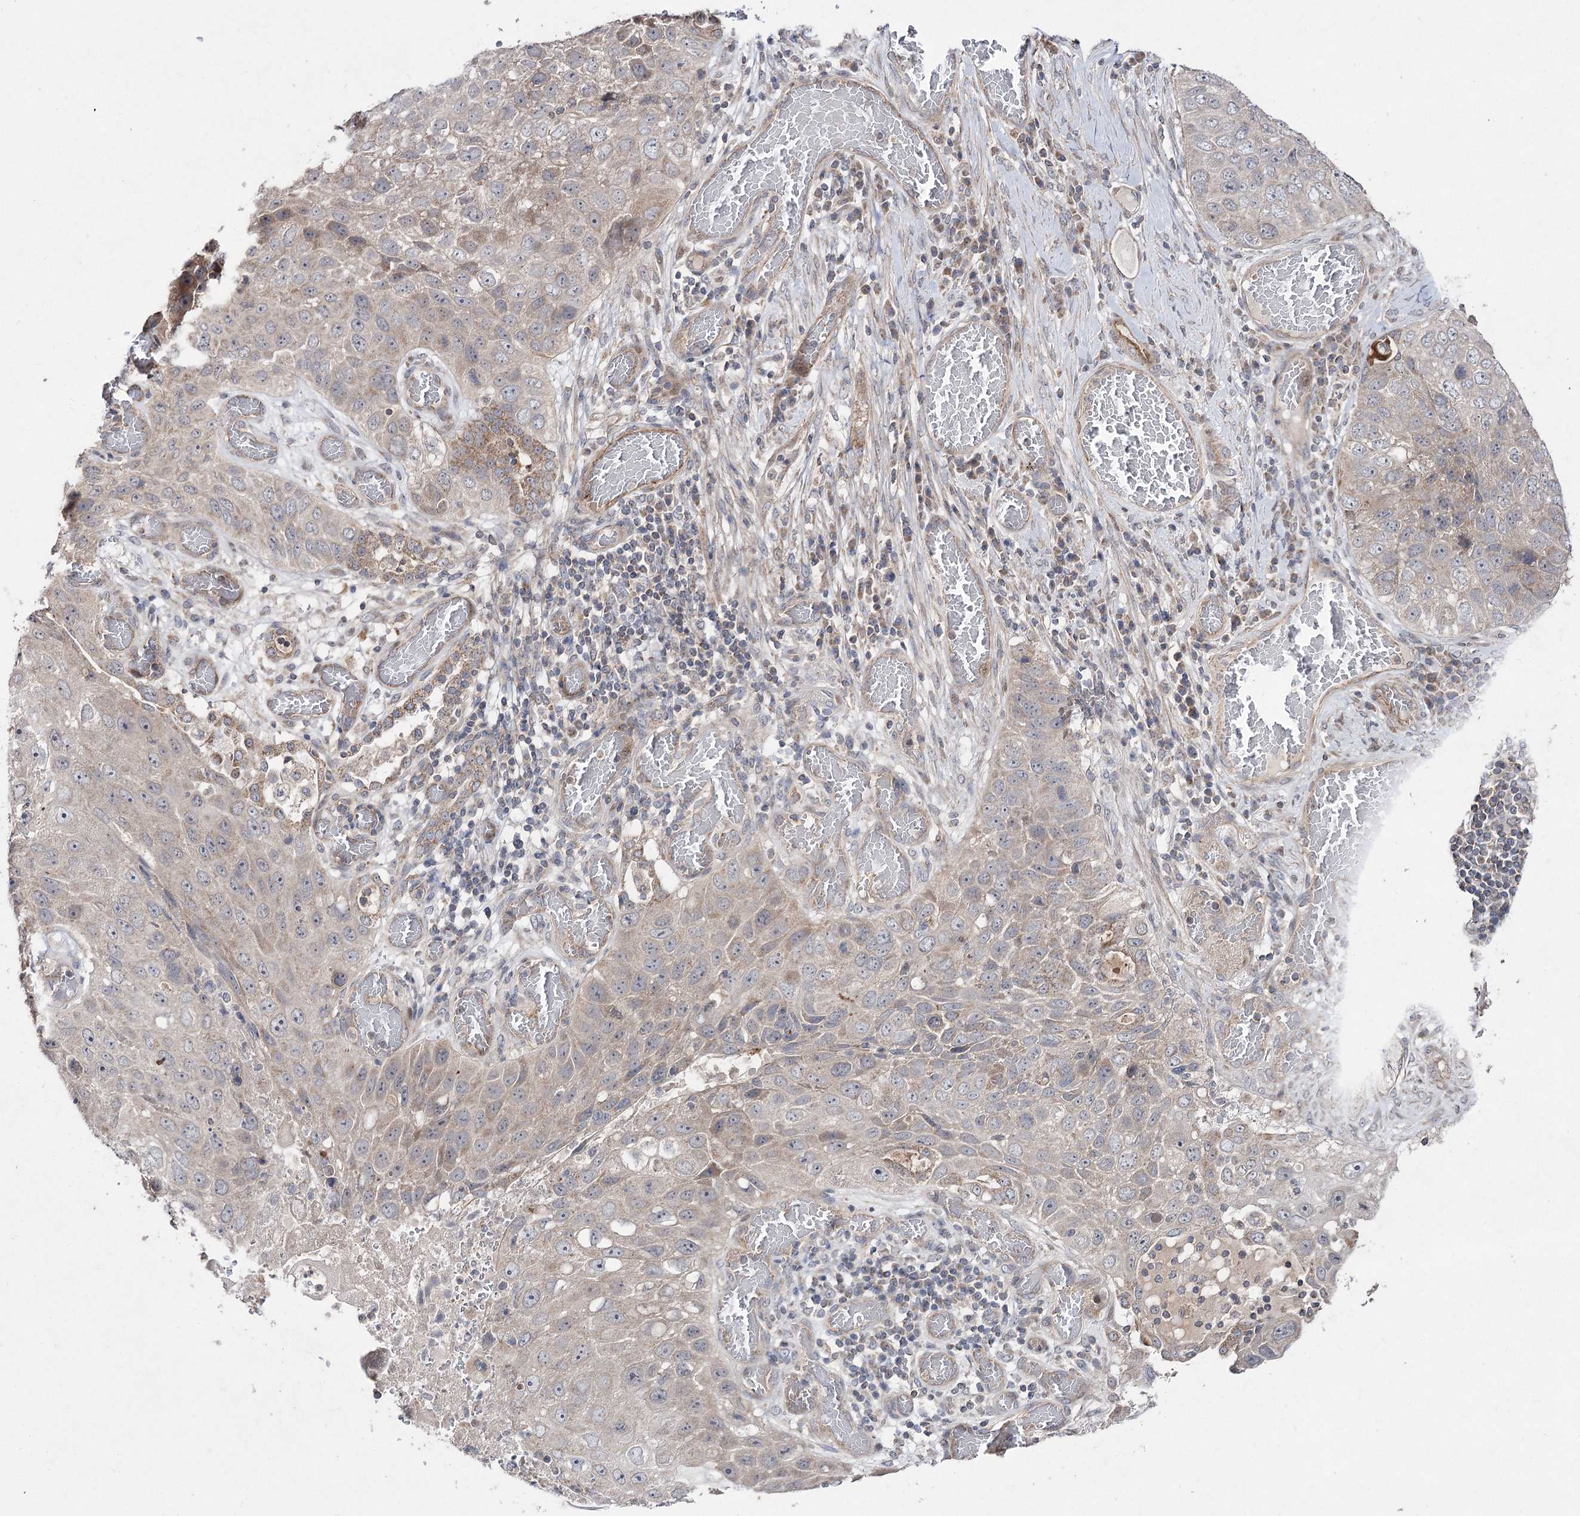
{"staining": {"intensity": "weak", "quantity": "<25%", "location": "cytoplasmic/membranous"}, "tissue": "lung cancer", "cell_type": "Tumor cells", "image_type": "cancer", "snomed": [{"axis": "morphology", "description": "Squamous cell carcinoma, NOS"}, {"axis": "topography", "description": "Lung"}], "caption": "Tumor cells are negative for protein expression in human lung squamous cell carcinoma.", "gene": "FANCL", "patient": {"sex": "male", "age": 61}}